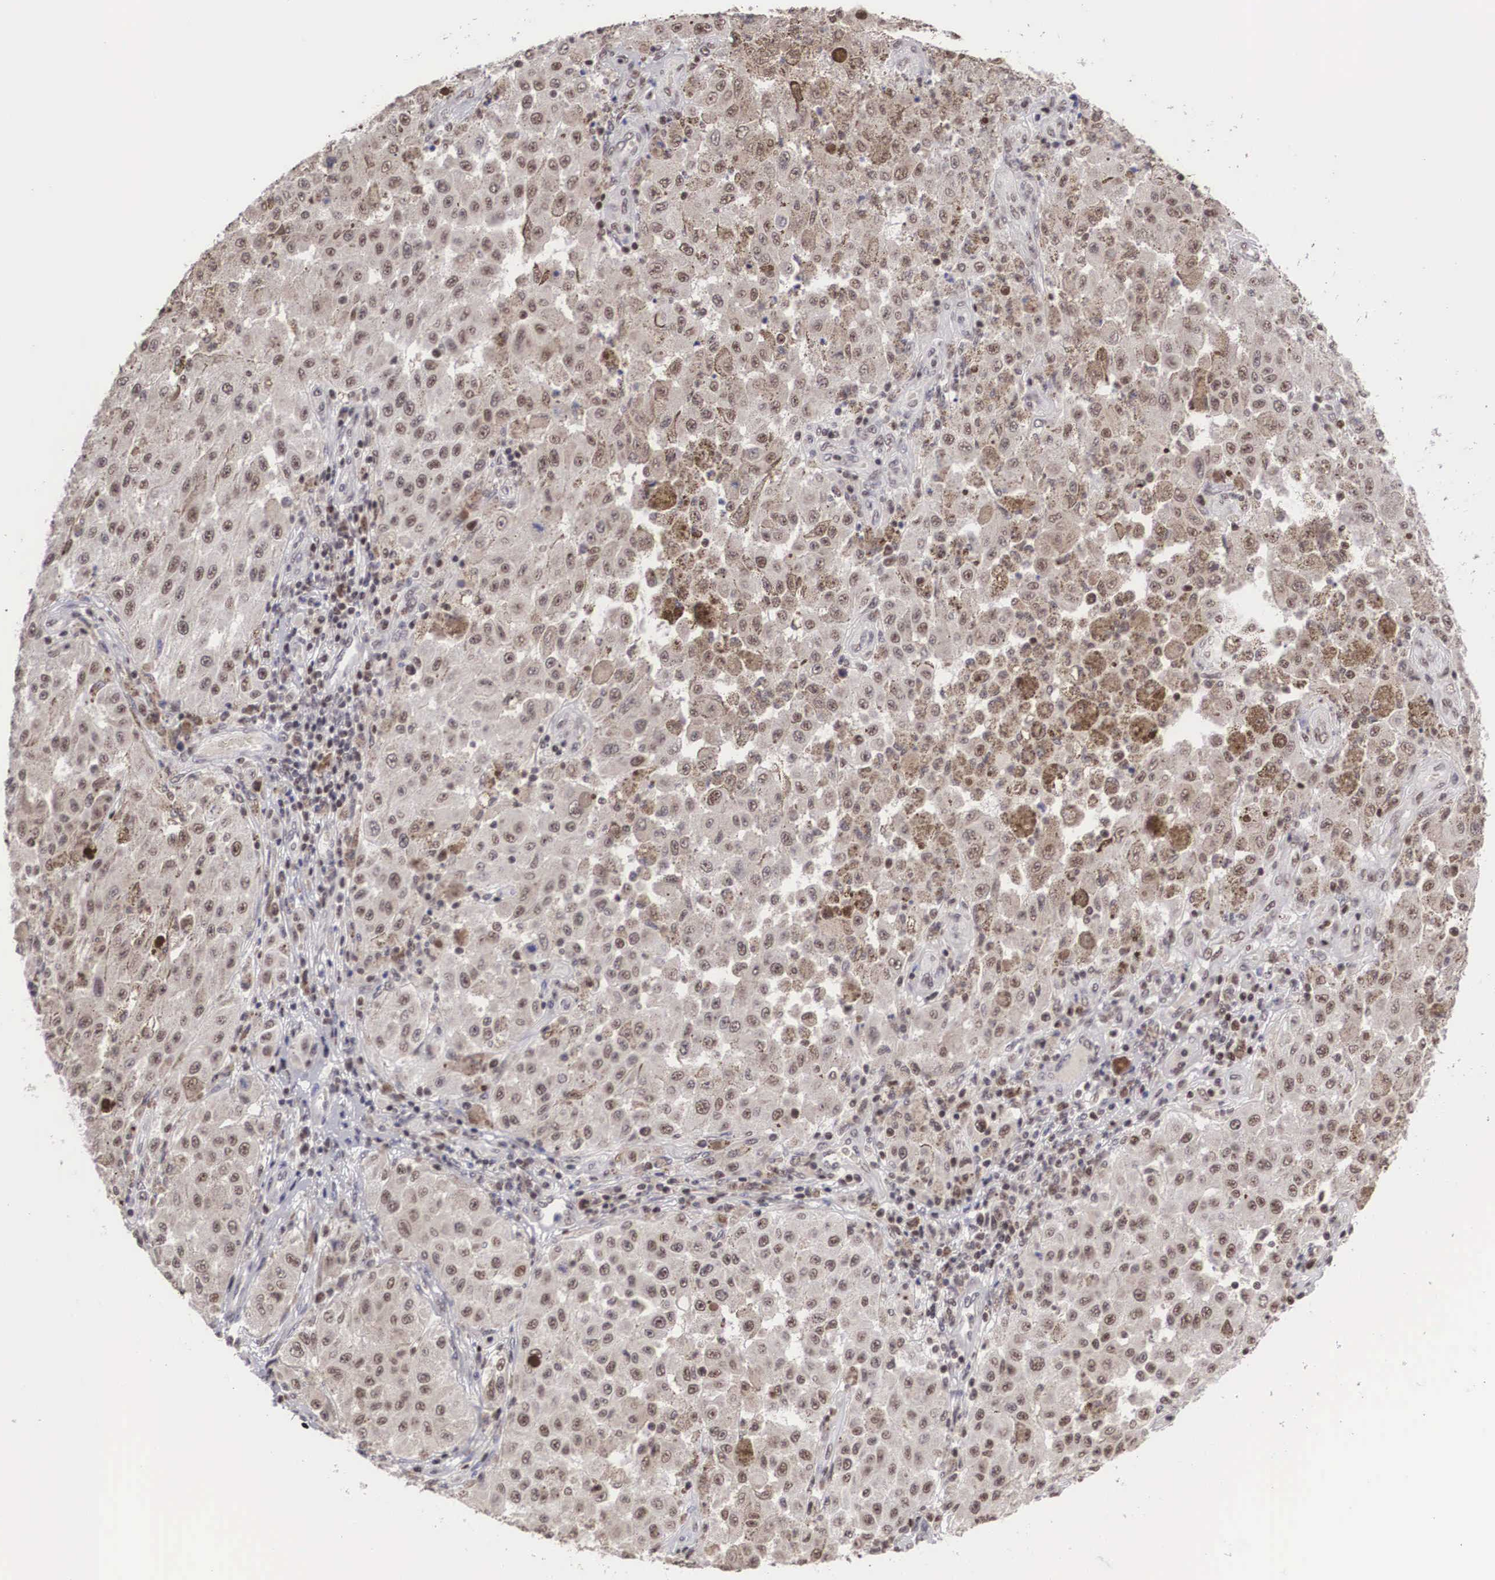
{"staining": {"intensity": "weak", "quantity": ">75%", "location": "cytoplasmic/membranous,nuclear"}, "tissue": "melanoma", "cell_type": "Tumor cells", "image_type": "cancer", "snomed": [{"axis": "morphology", "description": "Malignant melanoma, NOS"}, {"axis": "topography", "description": "Skin"}], "caption": "Immunohistochemistry (DAB) staining of melanoma demonstrates weak cytoplasmic/membranous and nuclear protein expression in approximately >75% of tumor cells. (IHC, brightfield microscopy, high magnification).", "gene": "HTATSF1", "patient": {"sex": "female", "age": 64}}